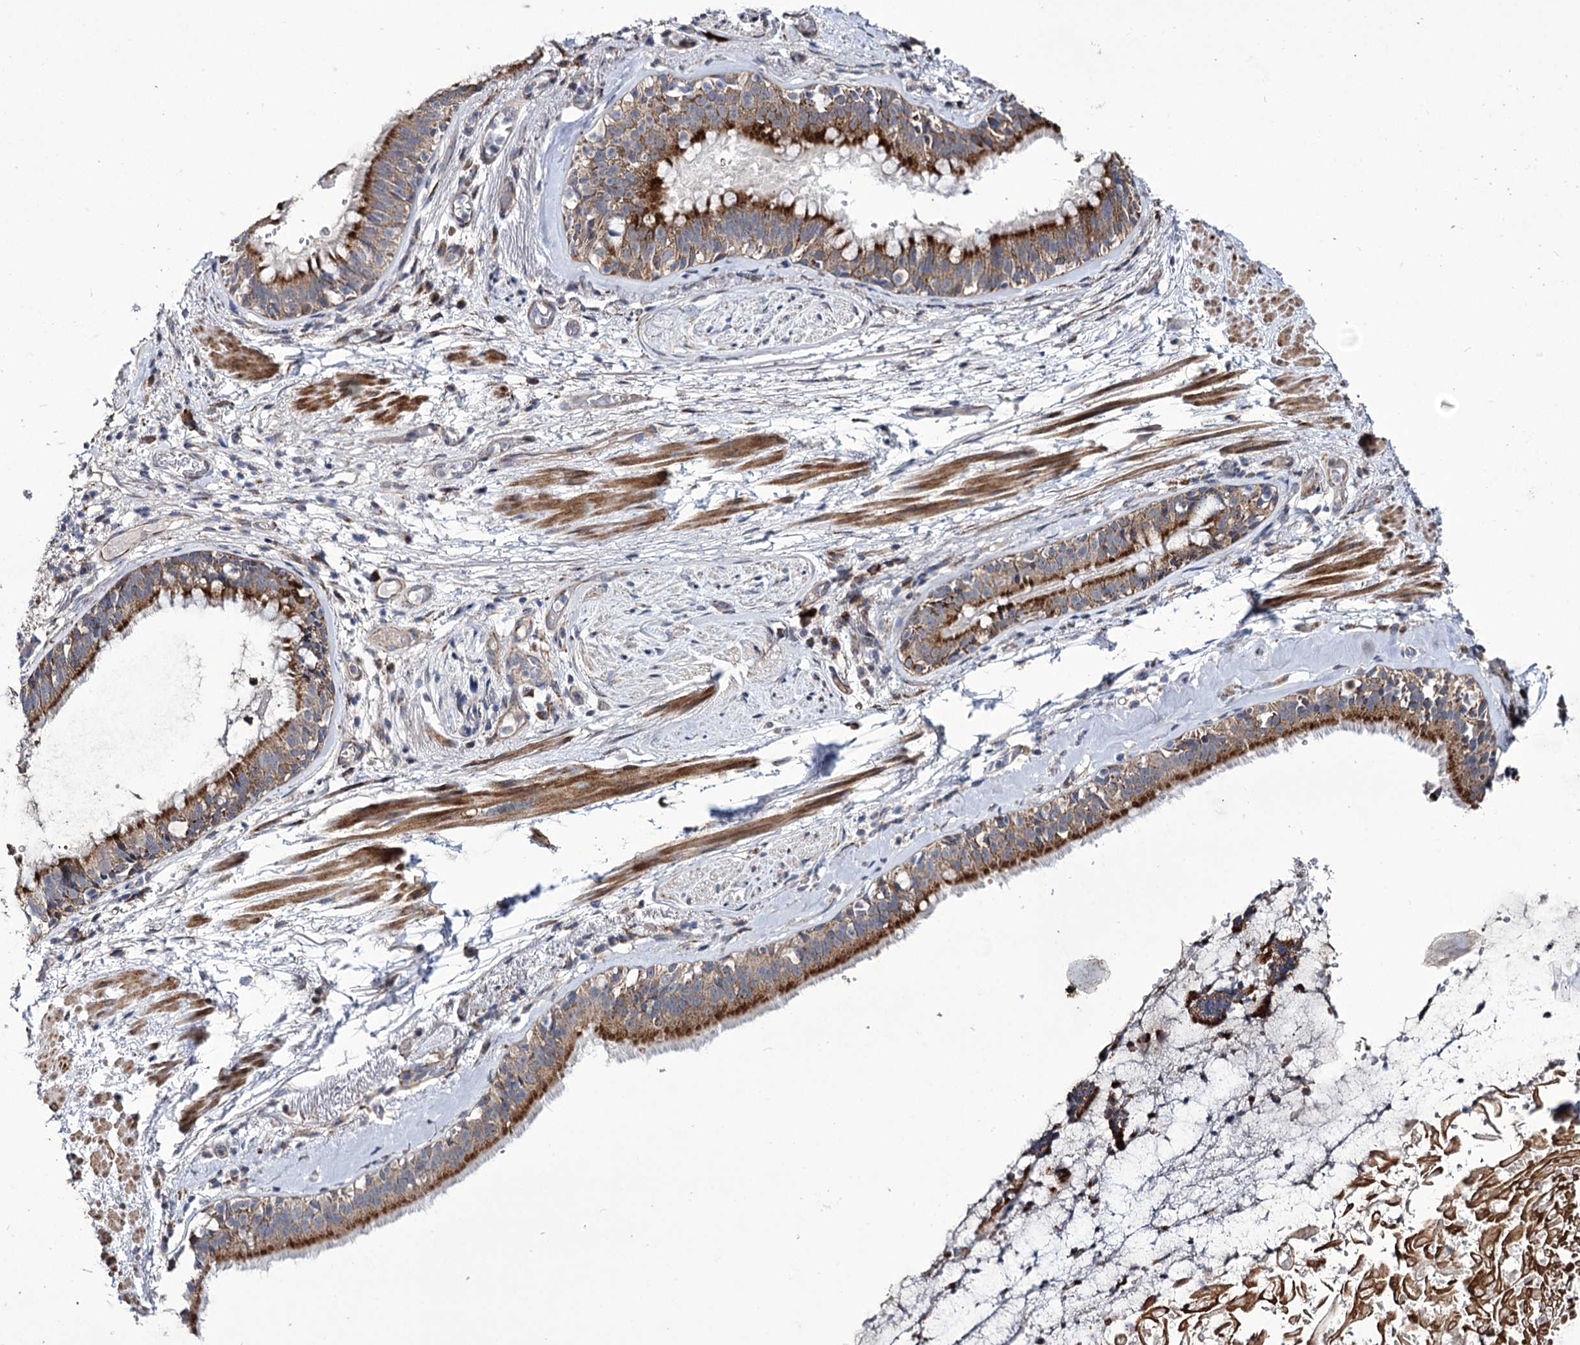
{"staining": {"intensity": "weak", "quantity": "25%-75%", "location": "cytoplasmic/membranous,nuclear"}, "tissue": "adipose tissue", "cell_type": "Adipocytes", "image_type": "normal", "snomed": [{"axis": "morphology", "description": "Normal tissue, NOS"}, {"axis": "topography", "description": "Lymph node"}, {"axis": "topography", "description": "Cartilage tissue"}, {"axis": "topography", "description": "Bronchus"}], "caption": "Adipocytes show low levels of weak cytoplasmic/membranous,nuclear positivity in approximately 25%-75% of cells in unremarkable adipose tissue. The protein of interest is stained brown, and the nuclei are stained in blue (DAB IHC with brightfield microscopy, high magnification).", "gene": "TUBGCP5", "patient": {"sex": "male", "age": 63}}